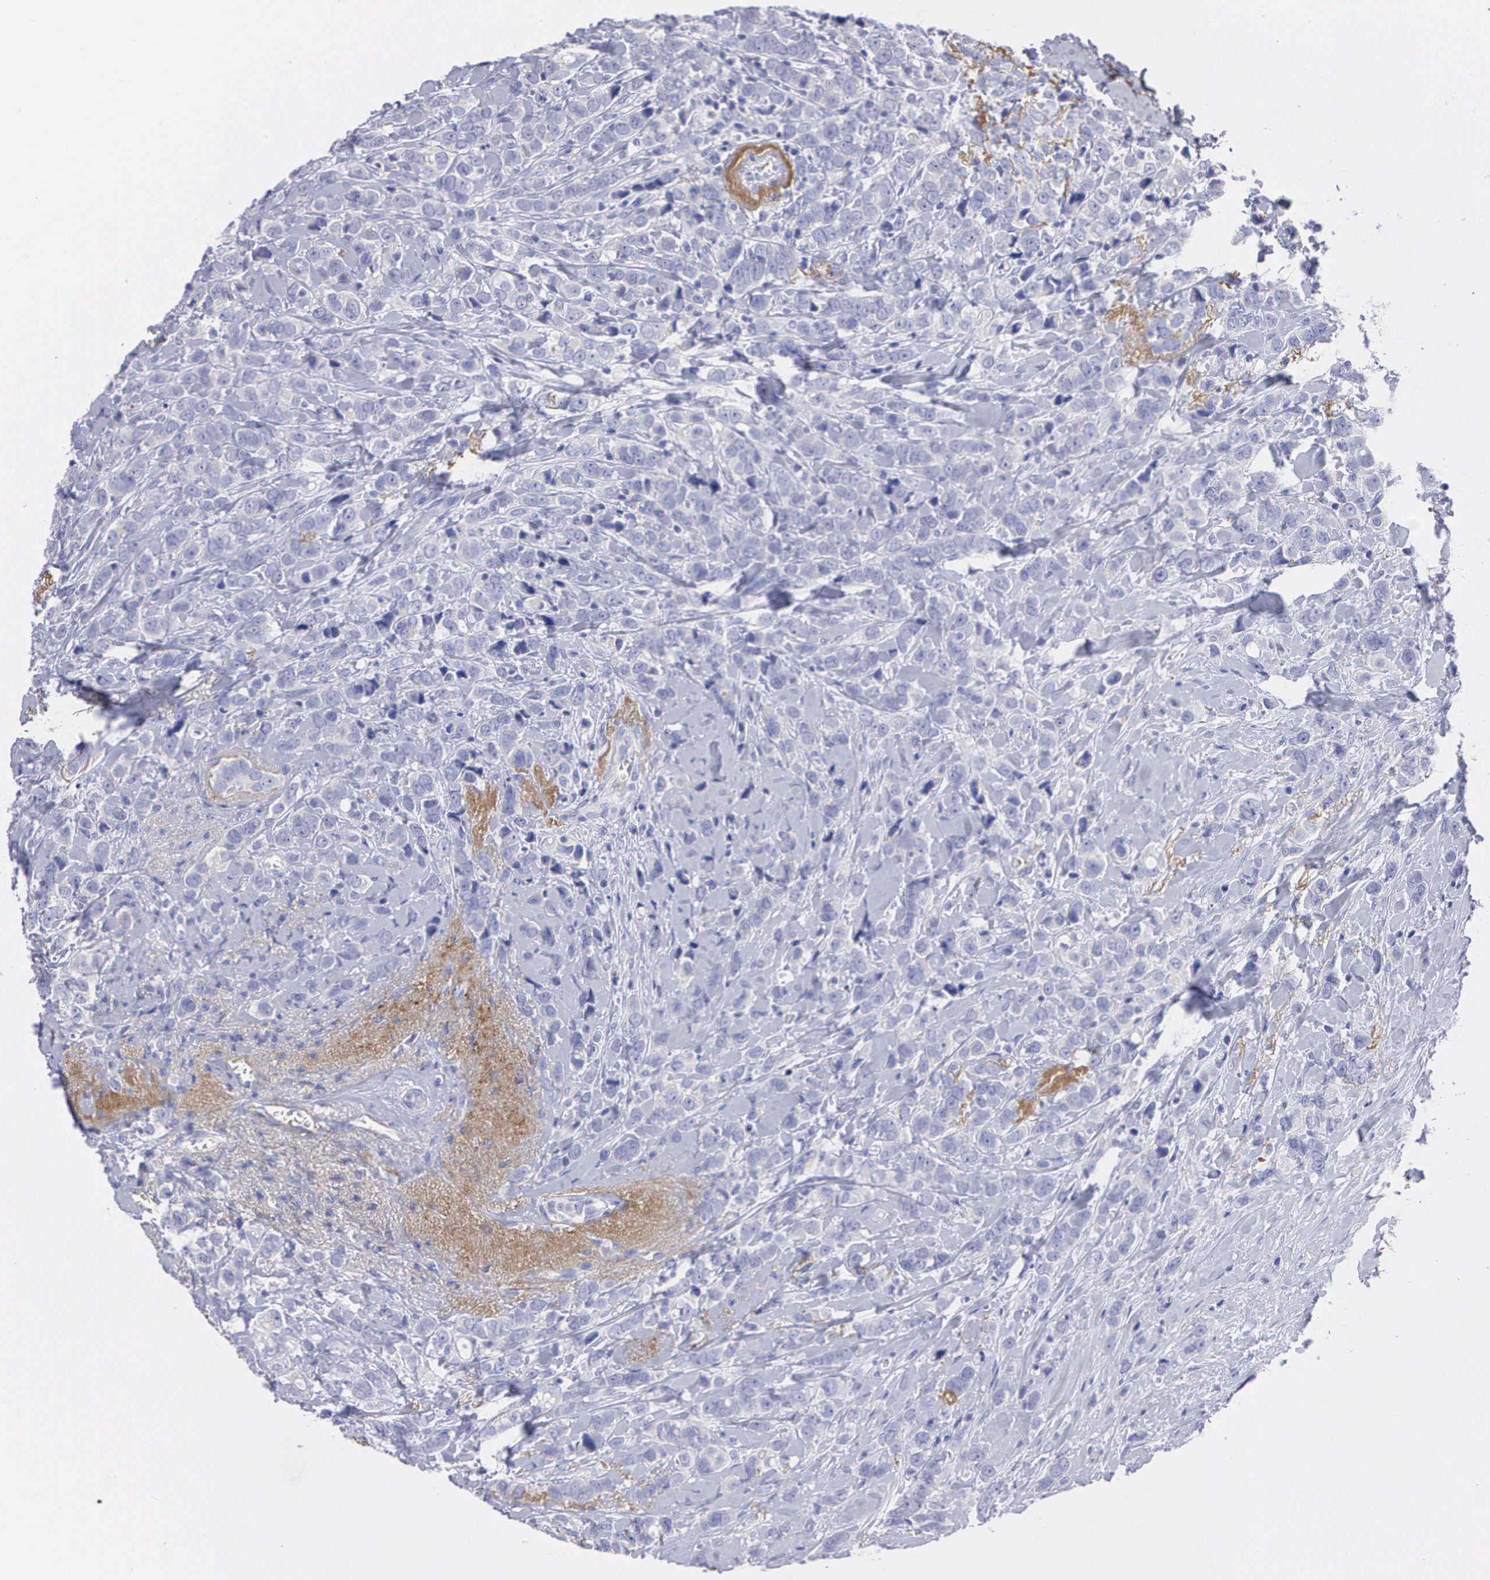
{"staining": {"intensity": "weak", "quantity": "<25%", "location": "cytoplasmic/membranous"}, "tissue": "breast cancer", "cell_type": "Tumor cells", "image_type": "cancer", "snomed": [{"axis": "morphology", "description": "Lobular carcinoma"}, {"axis": "topography", "description": "Breast"}], "caption": "There is no significant staining in tumor cells of breast lobular carcinoma.", "gene": "CLU", "patient": {"sex": "female", "age": 57}}